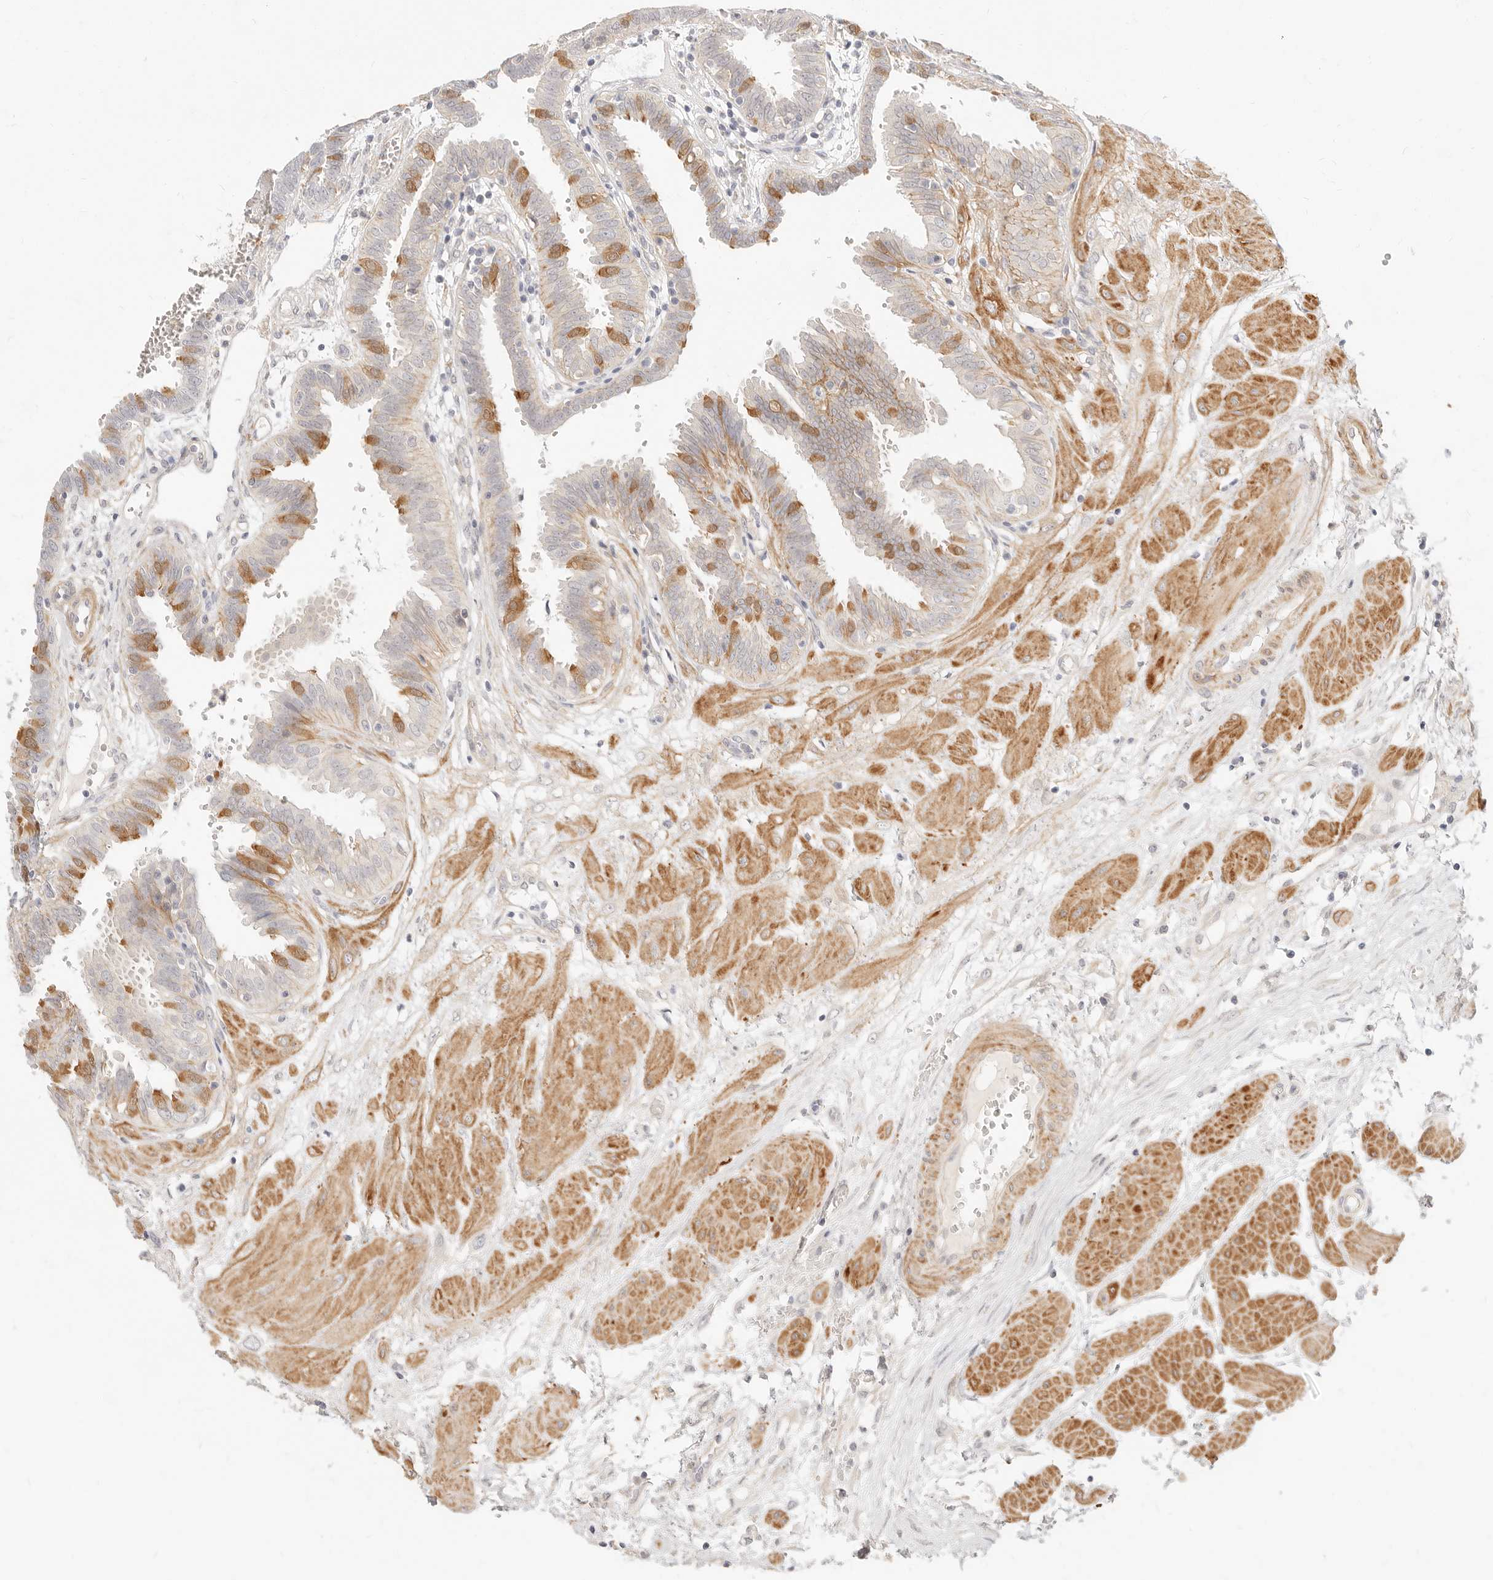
{"staining": {"intensity": "moderate", "quantity": "25%-75%", "location": "cytoplasmic/membranous"}, "tissue": "fallopian tube", "cell_type": "Glandular cells", "image_type": "normal", "snomed": [{"axis": "morphology", "description": "Normal tissue, NOS"}, {"axis": "topography", "description": "Fallopian tube"}, {"axis": "topography", "description": "Placenta"}], "caption": "Immunohistochemical staining of unremarkable fallopian tube displays medium levels of moderate cytoplasmic/membranous staining in approximately 25%-75% of glandular cells.", "gene": "UBXN10", "patient": {"sex": "female", "age": 32}}